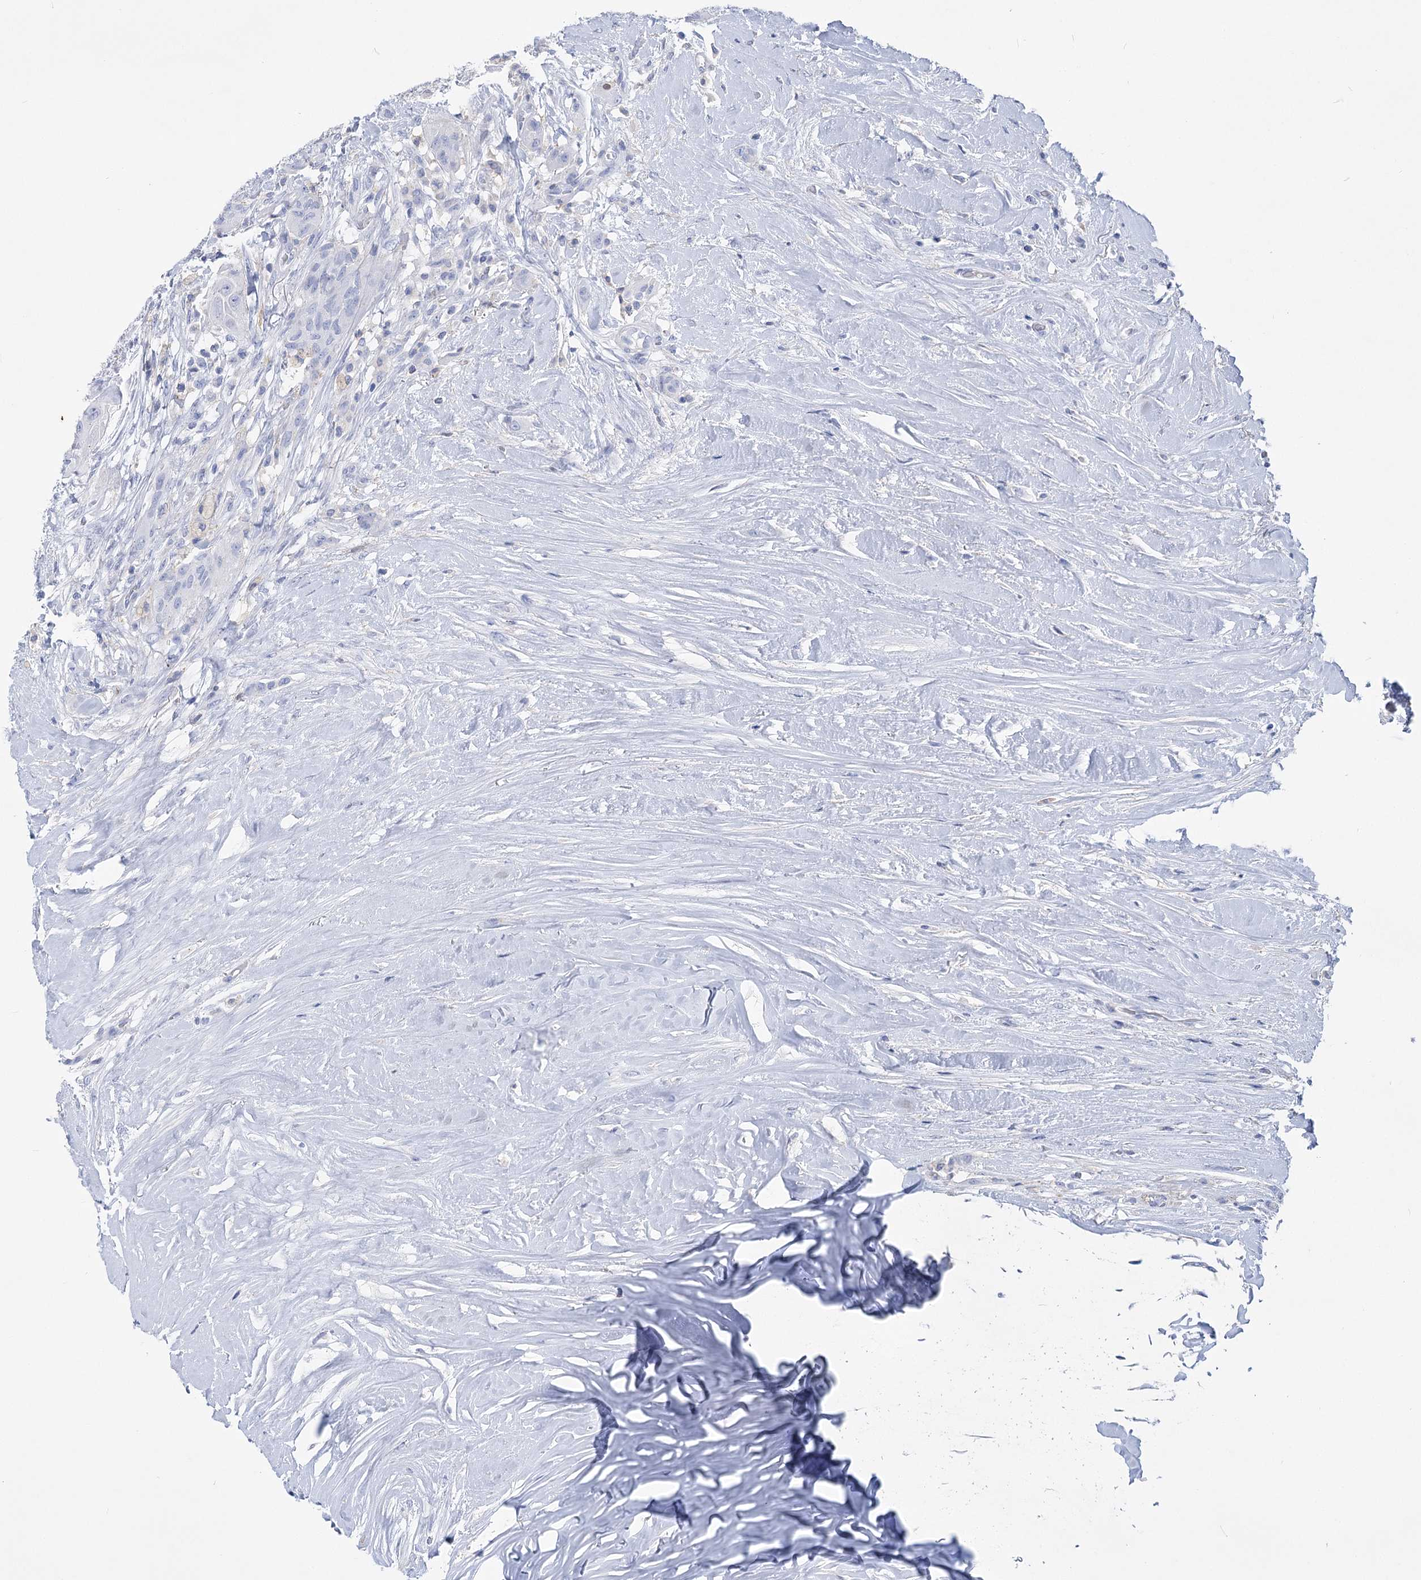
{"staining": {"intensity": "negative", "quantity": "none", "location": "none"}, "tissue": "thyroid cancer", "cell_type": "Tumor cells", "image_type": "cancer", "snomed": [{"axis": "morphology", "description": "Papillary adenocarcinoma, NOS"}, {"axis": "topography", "description": "Thyroid gland"}], "caption": "The IHC photomicrograph has no significant staining in tumor cells of thyroid cancer (papillary adenocarcinoma) tissue. (DAB (3,3'-diaminobenzidine) immunohistochemistry with hematoxylin counter stain).", "gene": "PCDHA1", "patient": {"sex": "female", "age": 59}}